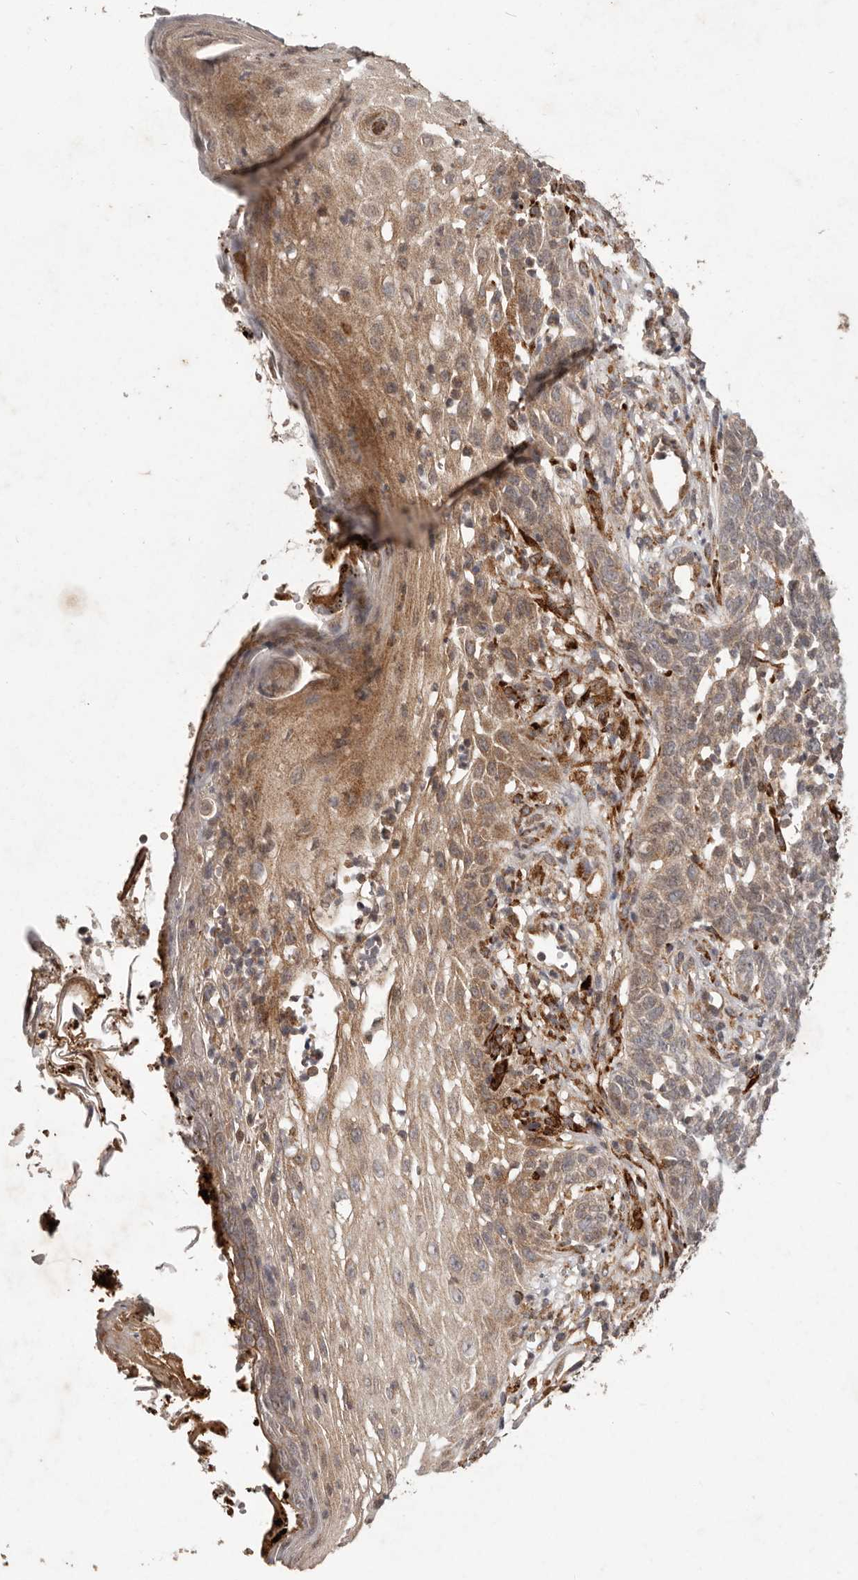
{"staining": {"intensity": "moderate", "quantity": "<25%", "location": "cytoplasmic/membranous"}, "tissue": "skin cancer", "cell_type": "Tumor cells", "image_type": "cancer", "snomed": [{"axis": "morphology", "description": "Basal cell carcinoma"}, {"axis": "topography", "description": "Skin"}], "caption": "IHC histopathology image of human skin cancer stained for a protein (brown), which shows low levels of moderate cytoplasmic/membranous expression in about <25% of tumor cells.", "gene": "PLOD2", "patient": {"sex": "female", "age": 84}}